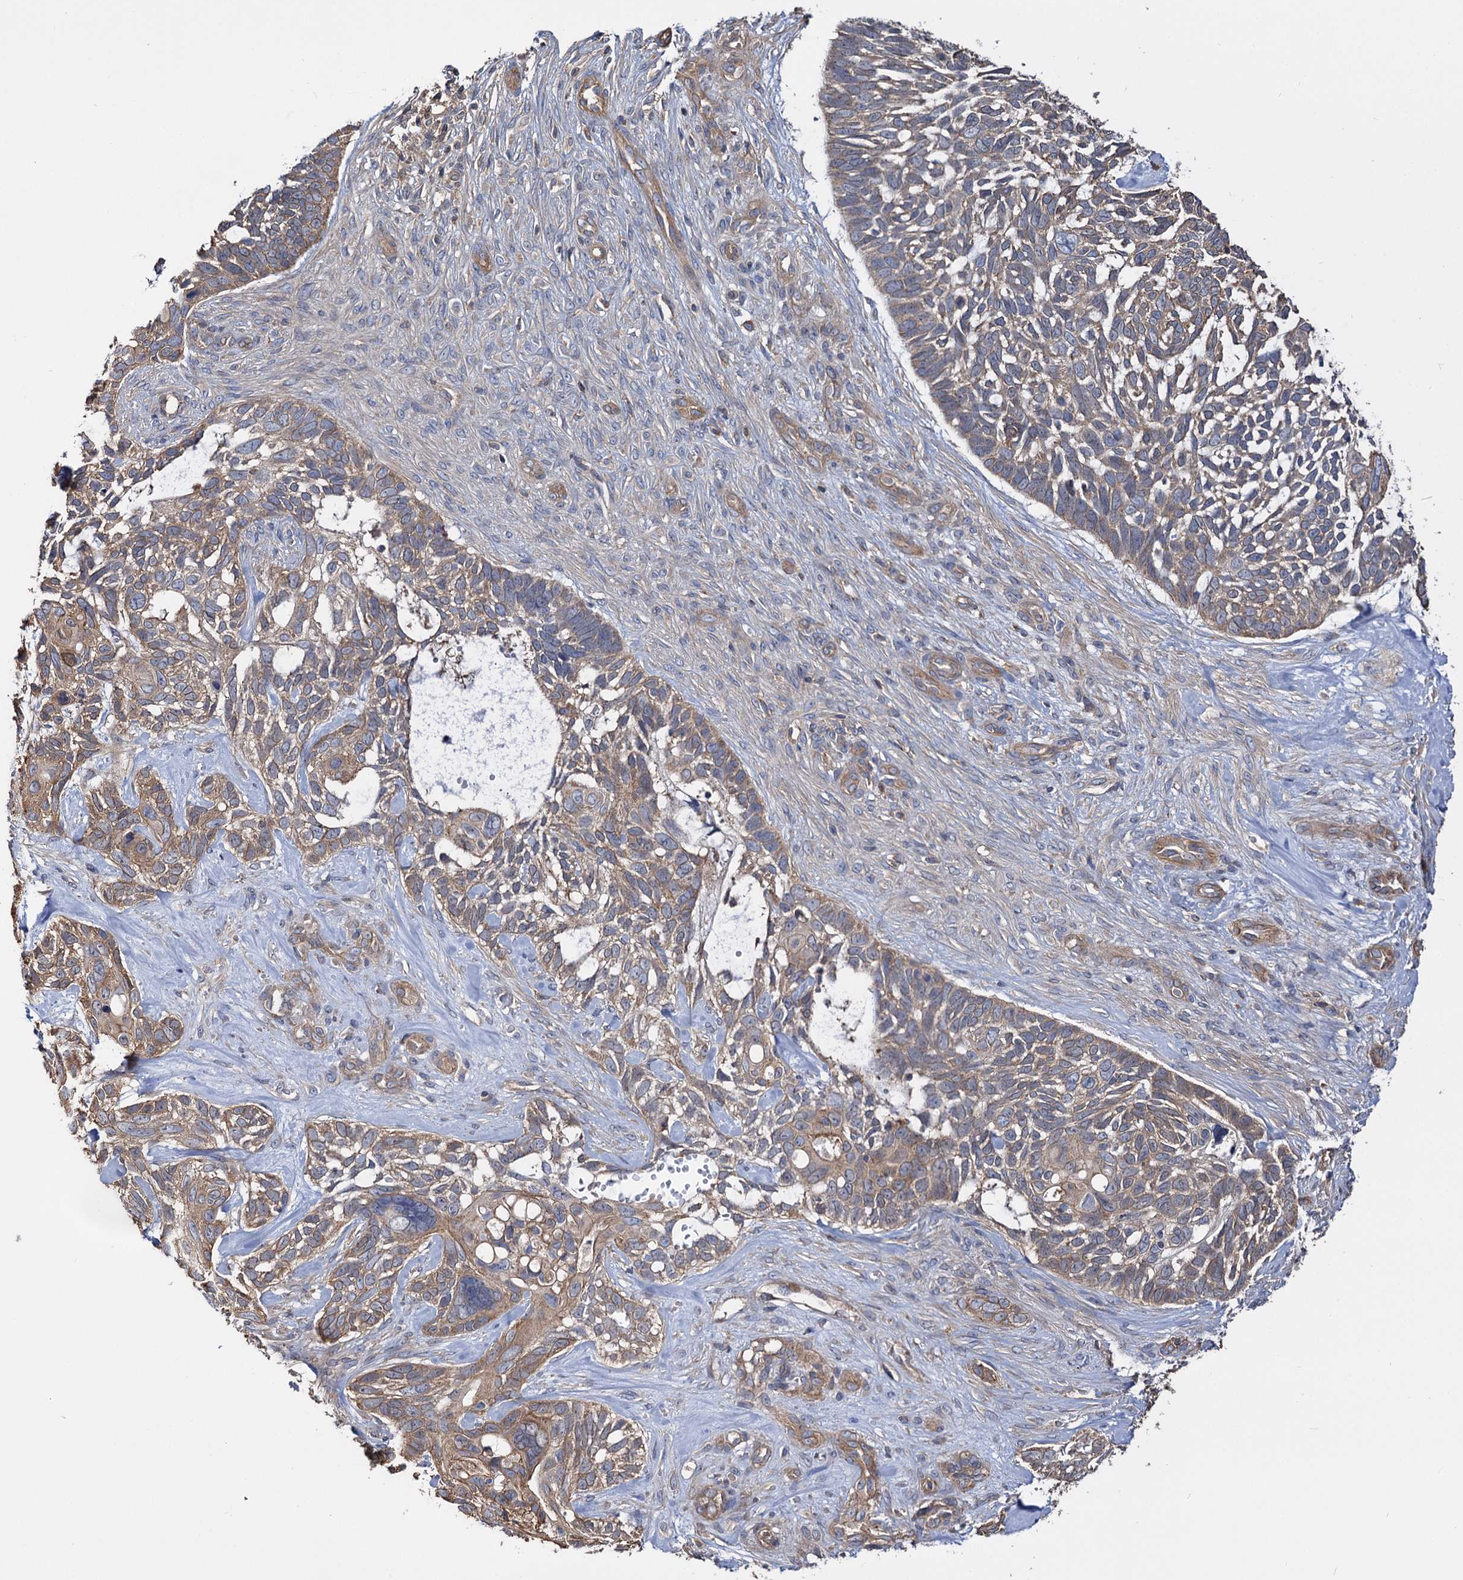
{"staining": {"intensity": "moderate", "quantity": ">75%", "location": "cytoplasmic/membranous"}, "tissue": "skin cancer", "cell_type": "Tumor cells", "image_type": "cancer", "snomed": [{"axis": "morphology", "description": "Basal cell carcinoma"}, {"axis": "topography", "description": "Skin"}], "caption": "Skin cancer (basal cell carcinoma) stained for a protein exhibits moderate cytoplasmic/membranous positivity in tumor cells.", "gene": "IDI1", "patient": {"sex": "male", "age": 88}}